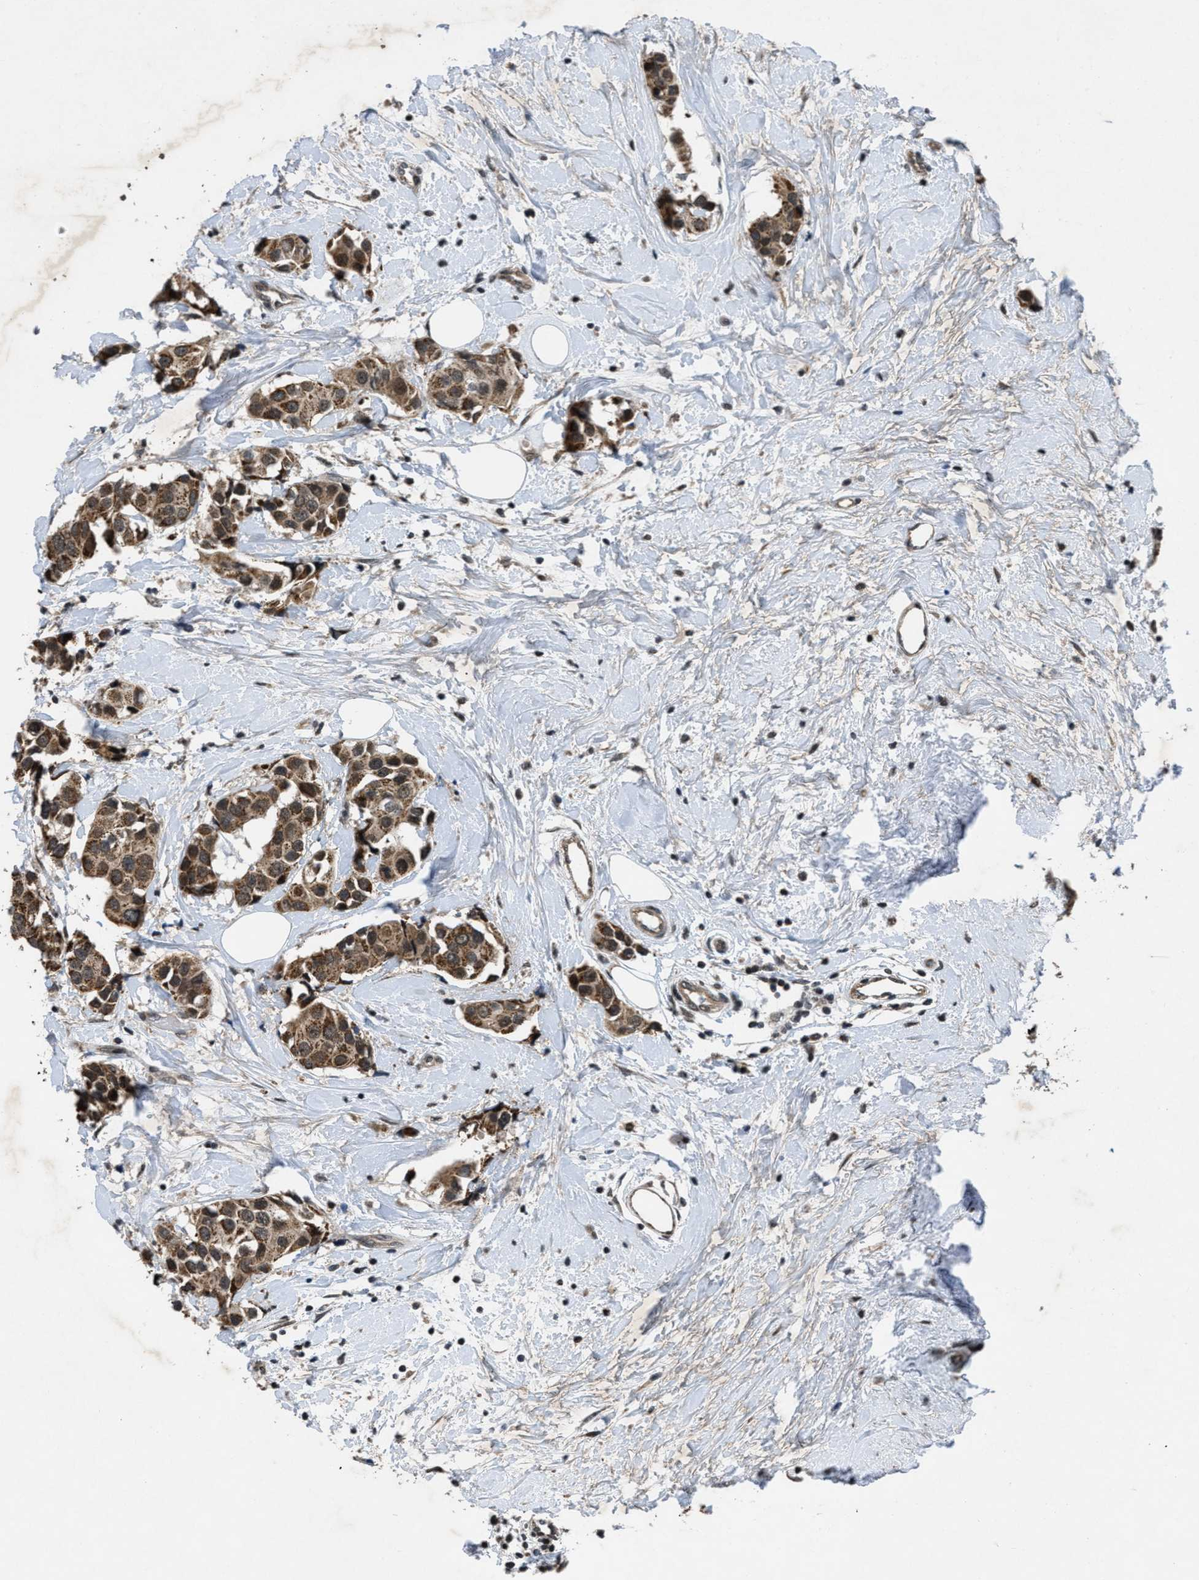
{"staining": {"intensity": "moderate", "quantity": ">75%", "location": "cytoplasmic/membranous,nuclear"}, "tissue": "breast cancer", "cell_type": "Tumor cells", "image_type": "cancer", "snomed": [{"axis": "morphology", "description": "Normal tissue, NOS"}, {"axis": "morphology", "description": "Duct carcinoma"}, {"axis": "topography", "description": "Breast"}], "caption": "The photomicrograph reveals a brown stain indicating the presence of a protein in the cytoplasmic/membranous and nuclear of tumor cells in breast intraductal carcinoma. The staining is performed using DAB (3,3'-diaminobenzidine) brown chromogen to label protein expression. The nuclei are counter-stained blue using hematoxylin.", "gene": "ZNHIT1", "patient": {"sex": "female", "age": 39}}